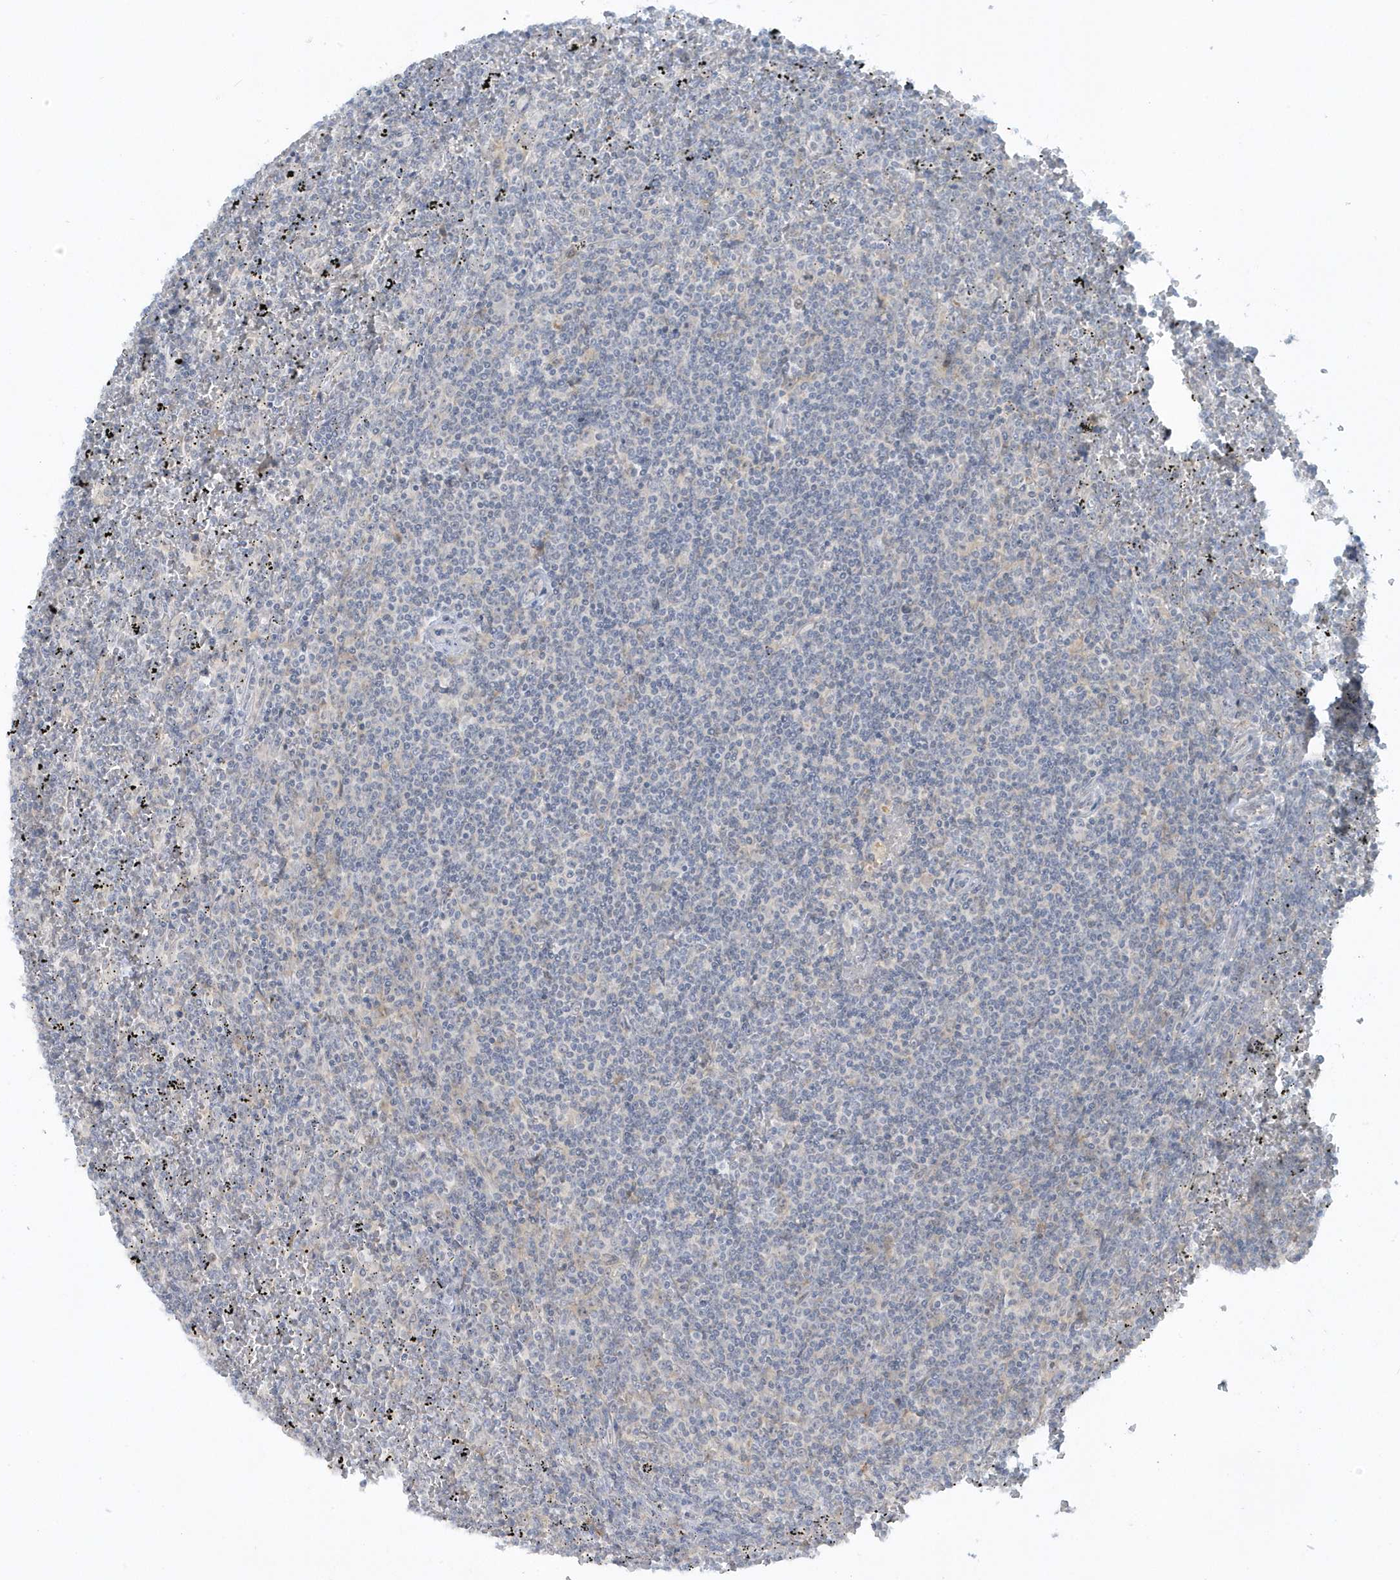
{"staining": {"intensity": "negative", "quantity": "none", "location": "none"}, "tissue": "lymphoma", "cell_type": "Tumor cells", "image_type": "cancer", "snomed": [{"axis": "morphology", "description": "Malignant lymphoma, non-Hodgkin's type, Low grade"}, {"axis": "topography", "description": "Spleen"}], "caption": "Micrograph shows no significant protein staining in tumor cells of malignant lymphoma, non-Hodgkin's type (low-grade).", "gene": "SCN3A", "patient": {"sex": "female", "age": 19}}